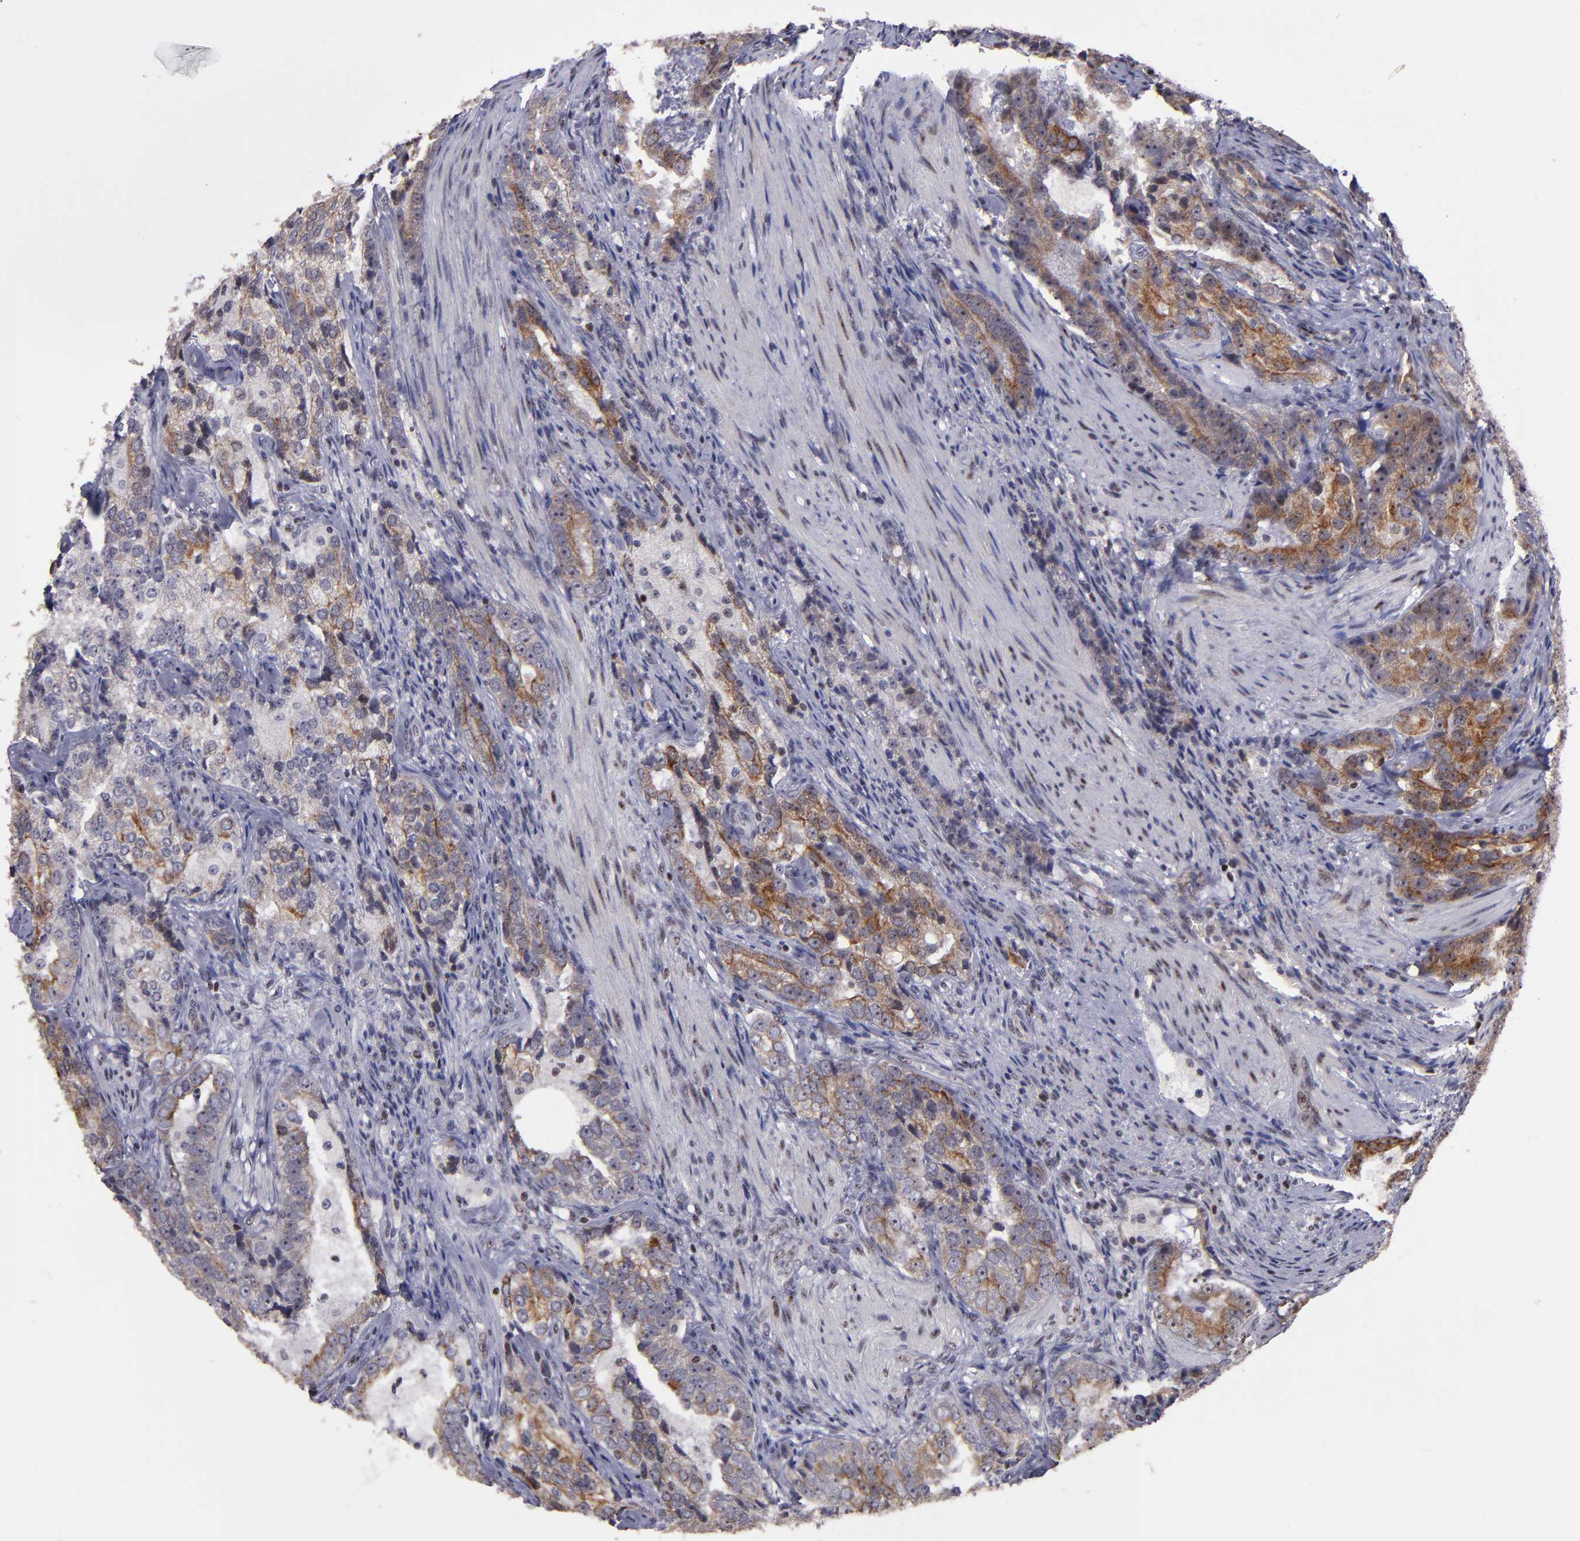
{"staining": {"intensity": "moderate", "quantity": ">75%", "location": "cytoplasmic/membranous,nuclear"}, "tissue": "prostate cancer", "cell_type": "Tumor cells", "image_type": "cancer", "snomed": [{"axis": "morphology", "description": "Adenocarcinoma, High grade"}, {"axis": "topography", "description": "Prostate"}], "caption": "Protein expression analysis of human prostate cancer reveals moderate cytoplasmic/membranous and nuclear expression in about >75% of tumor cells.", "gene": "DDX24", "patient": {"sex": "male", "age": 63}}